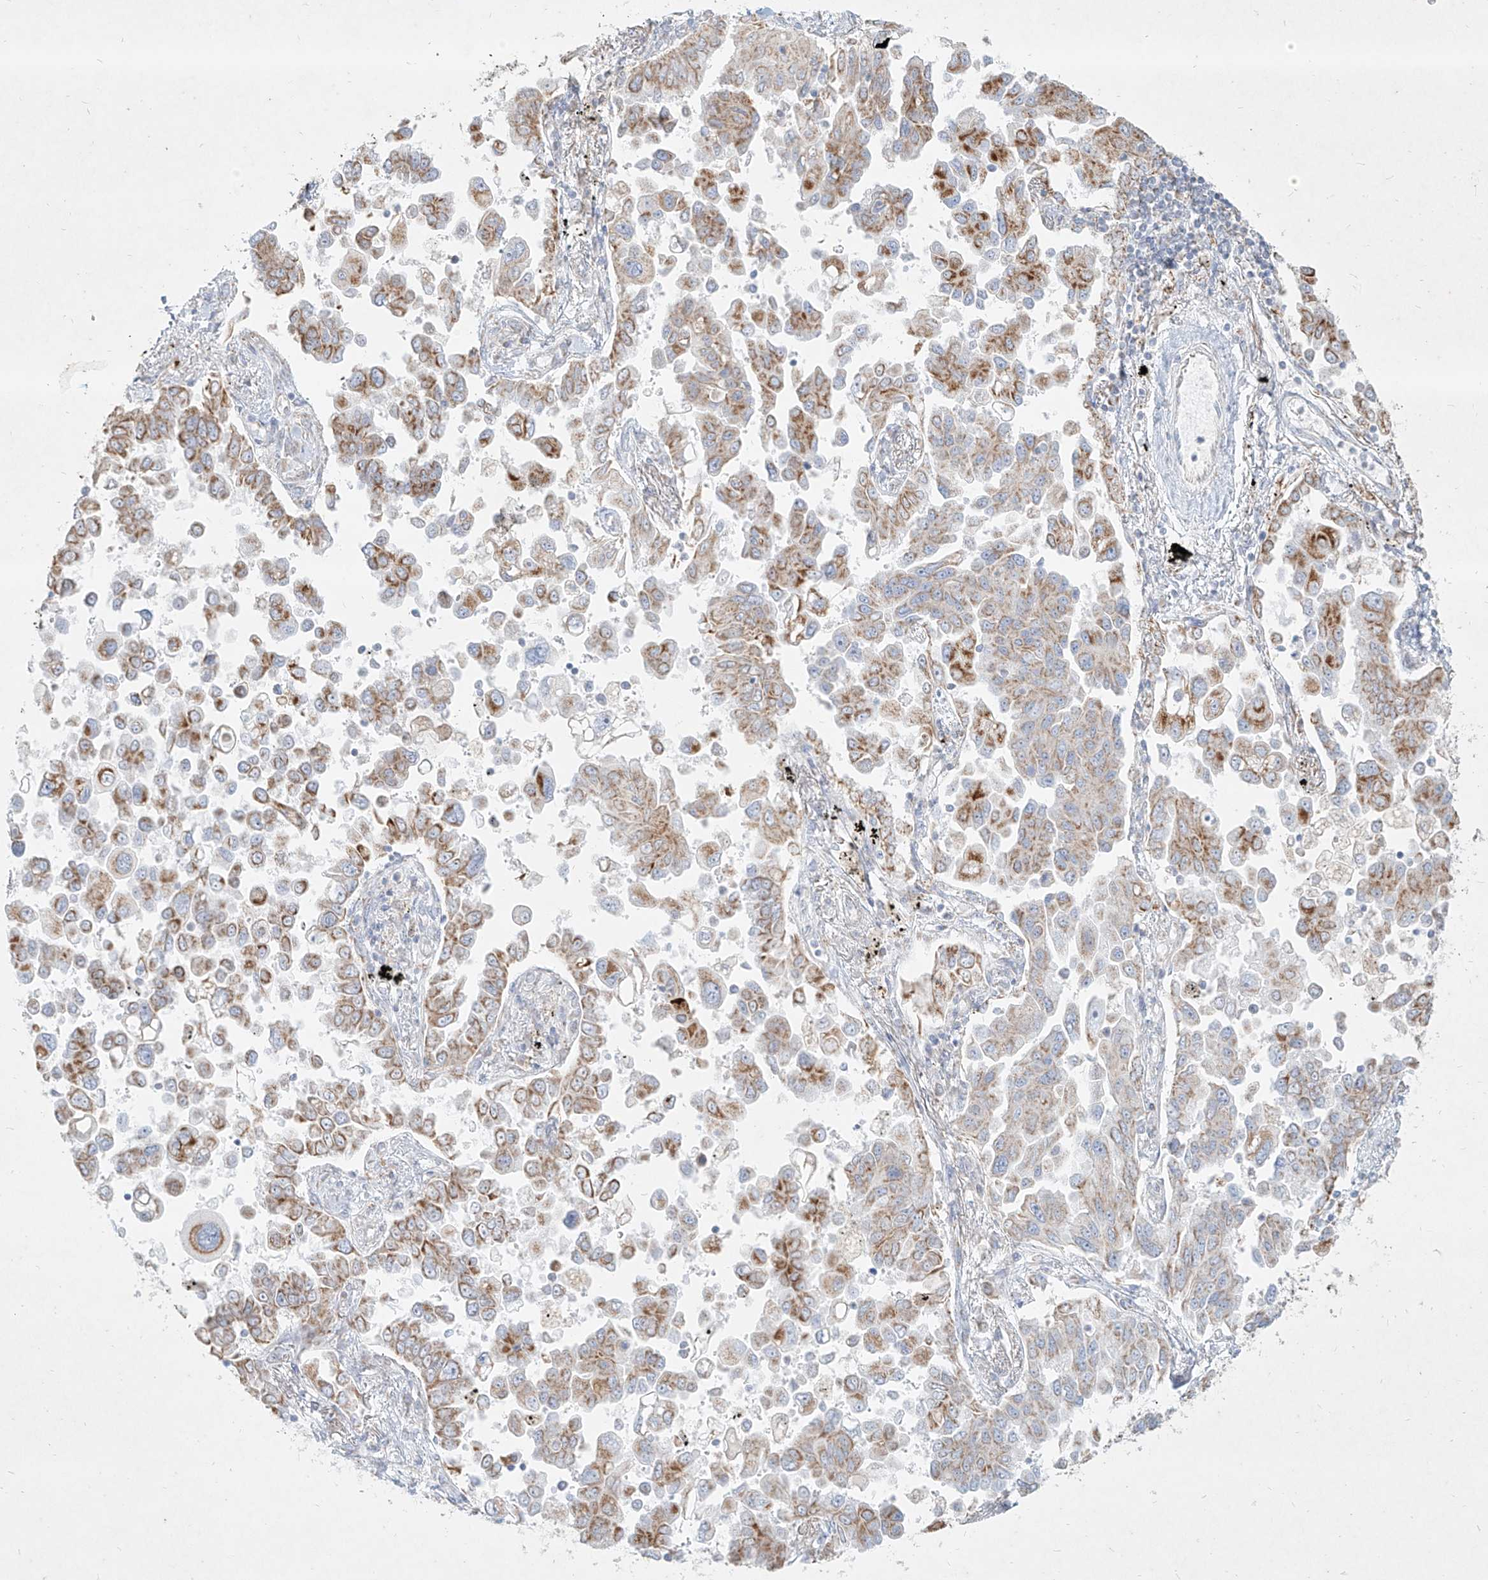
{"staining": {"intensity": "moderate", "quantity": "25%-75%", "location": "cytoplasmic/membranous"}, "tissue": "lung cancer", "cell_type": "Tumor cells", "image_type": "cancer", "snomed": [{"axis": "morphology", "description": "Adenocarcinoma, NOS"}, {"axis": "topography", "description": "Lung"}], "caption": "High-magnification brightfield microscopy of lung cancer stained with DAB (3,3'-diaminobenzidine) (brown) and counterstained with hematoxylin (blue). tumor cells exhibit moderate cytoplasmic/membranous expression is seen in approximately25%-75% of cells.", "gene": "MTX2", "patient": {"sex": "female", "age": 67}}